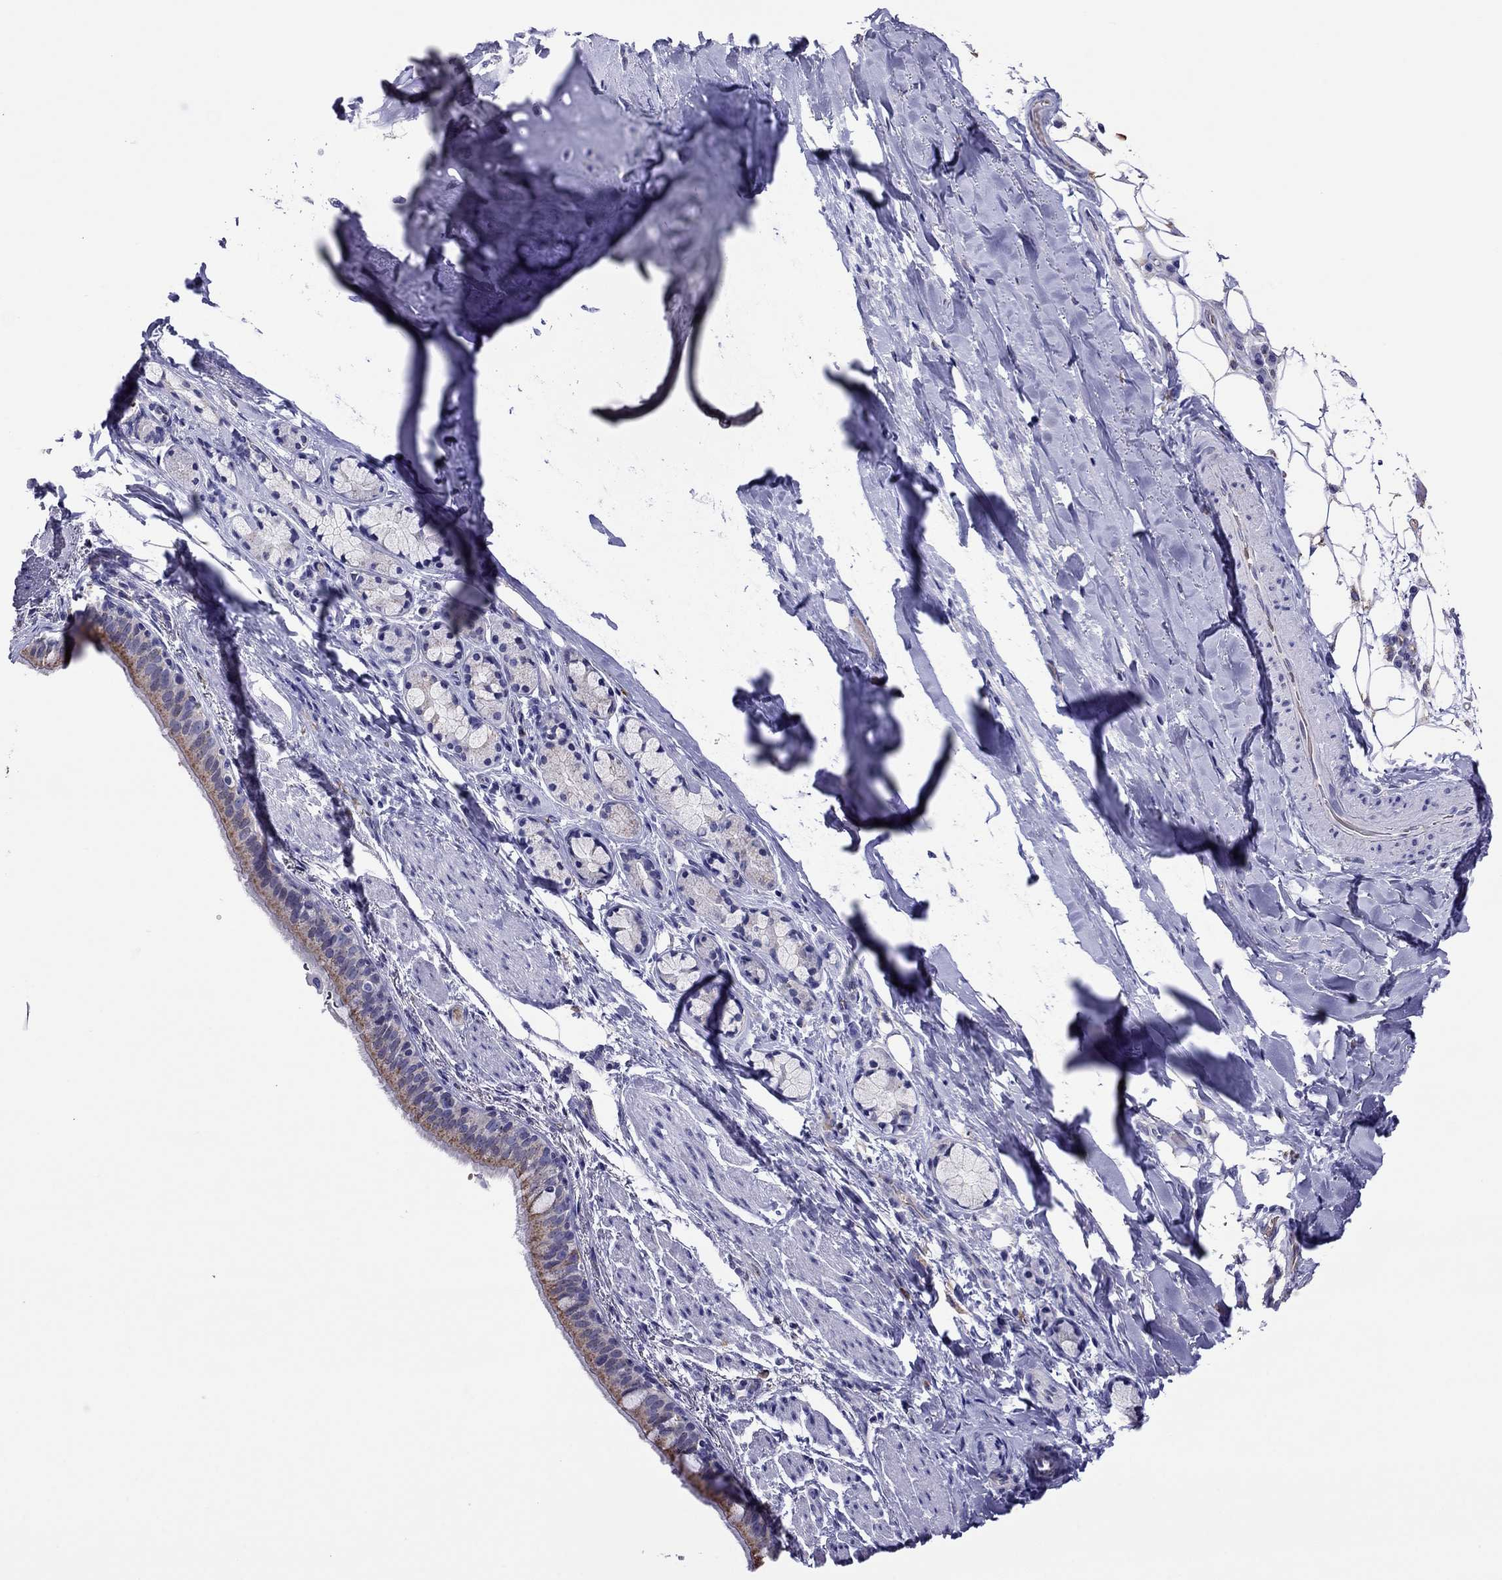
{"staining": {"intensity": "moderate", "quantity": ">75%", "location": "cytoplasmic/membranous"}, "tissue": "bronchus", "cell_type": "Respiratory epithelial cells", "image_type": "normal", "snomed": [{"axis": "morphology", "description": "Normal tissue, NOS"}, {"axis": "morphology", "description": "Squamous cell carcinoma, NOS"}, {"axis": "topography", "description": "Bronchus"}, {"axis": "topography", "description": "Lung"}], "caption": "Immunohistochemical staining of unremarkable bronchus exhibits >75% levels of moderate cytoplasmic/membranous protein positivity in about >75% of respiratory epithelial cells.", "gene": "SCG2", "patient": {"sex": "male", "age": 69}}